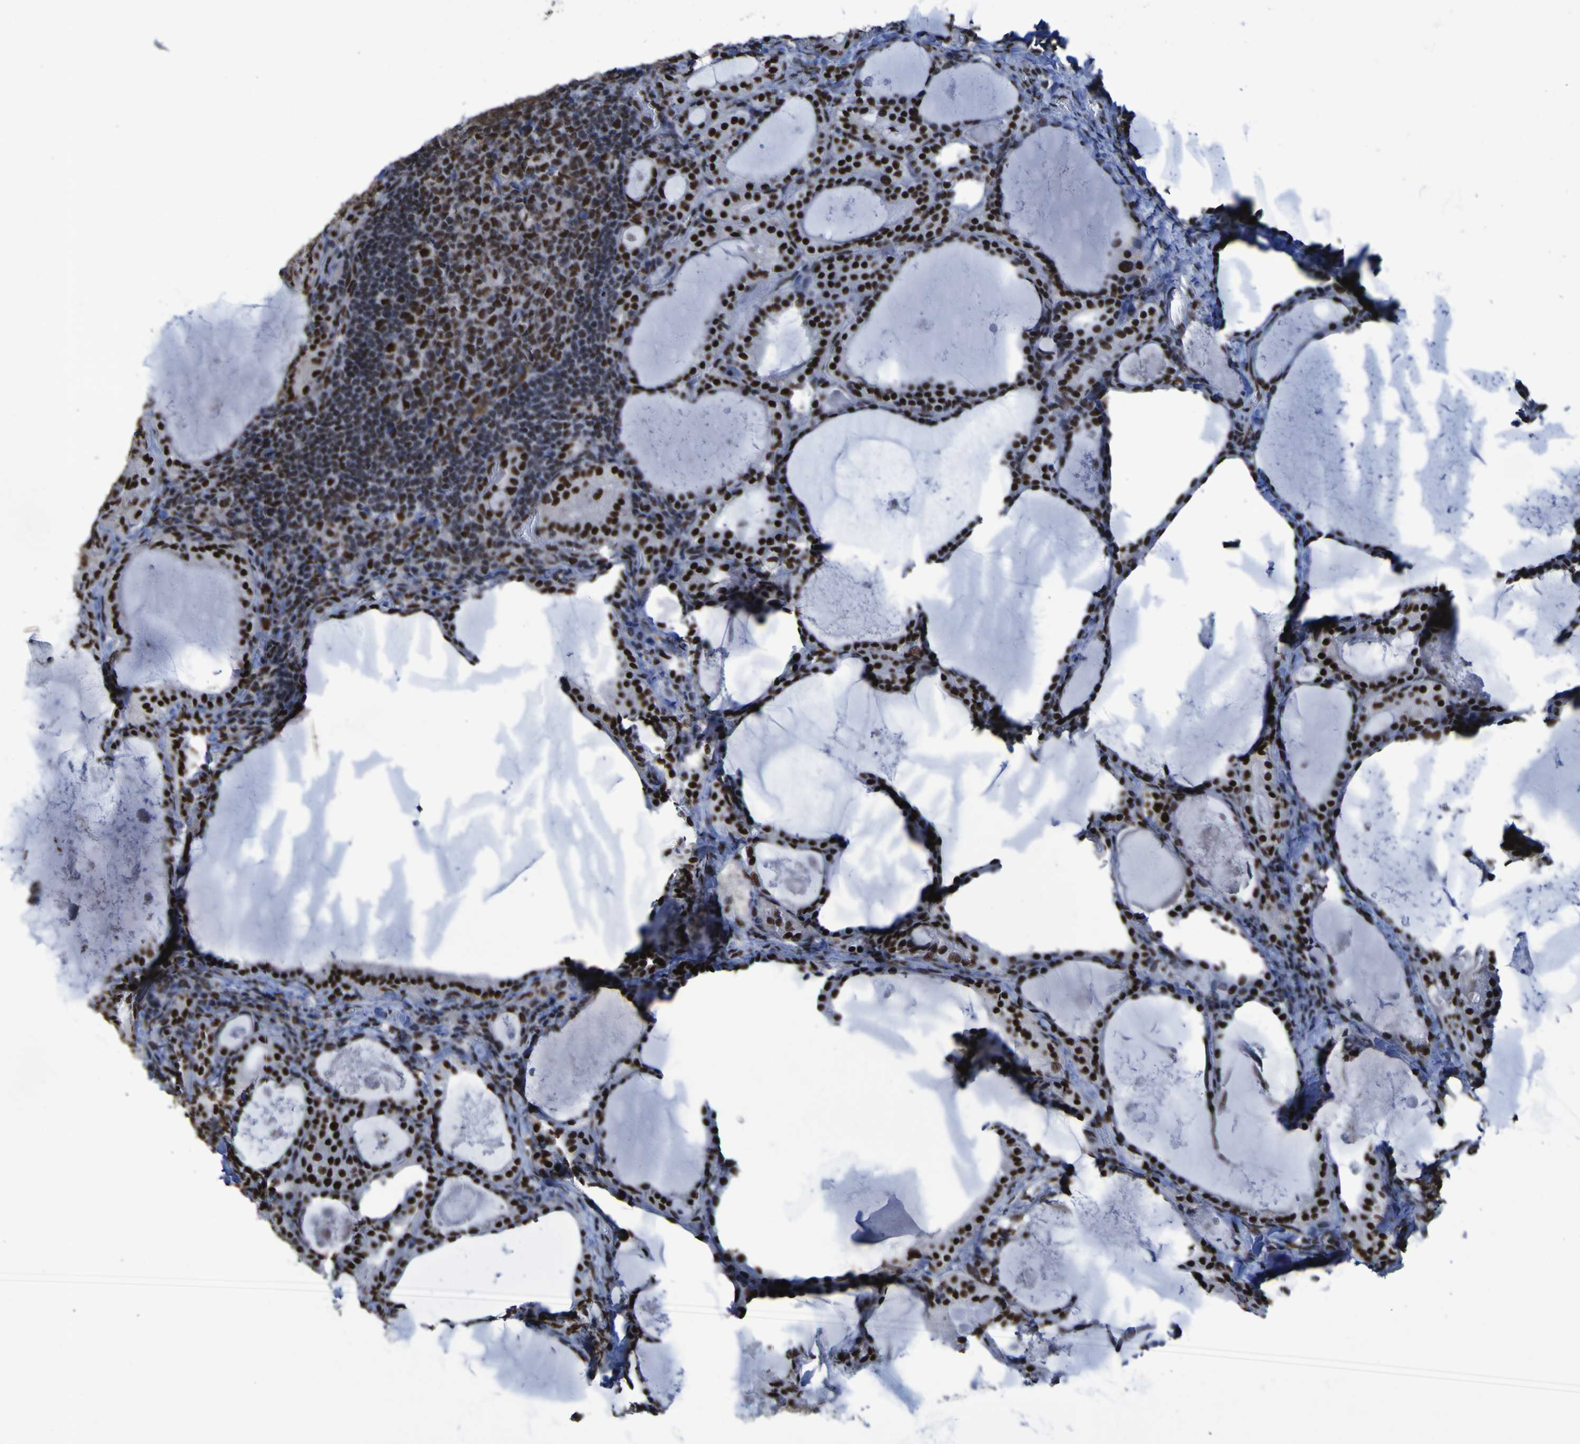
{"staining": {"intensity": "strong", "quantity": ">75%", "location": "nuclear"}, "tissue": "thyroid cancer", "cell_type": "Tumor cells", "image_type": "cancer", "snomed": [{"axis": "morphology", "description": "Papillary adenocarcinoma, NOS"}, {"axis": "topography", "description": "Thyroid gland"}], "caption": "Thyroid cancer tissue shows strong nuclear positivity in about >75% of tumor cells The staining was performed using DAB, with brown indicating positive protein expression. Nuclei are stained blue with hematoxylin.", "gene": "HNRNPR", "patient": {"sex": "female", "age": 42}}